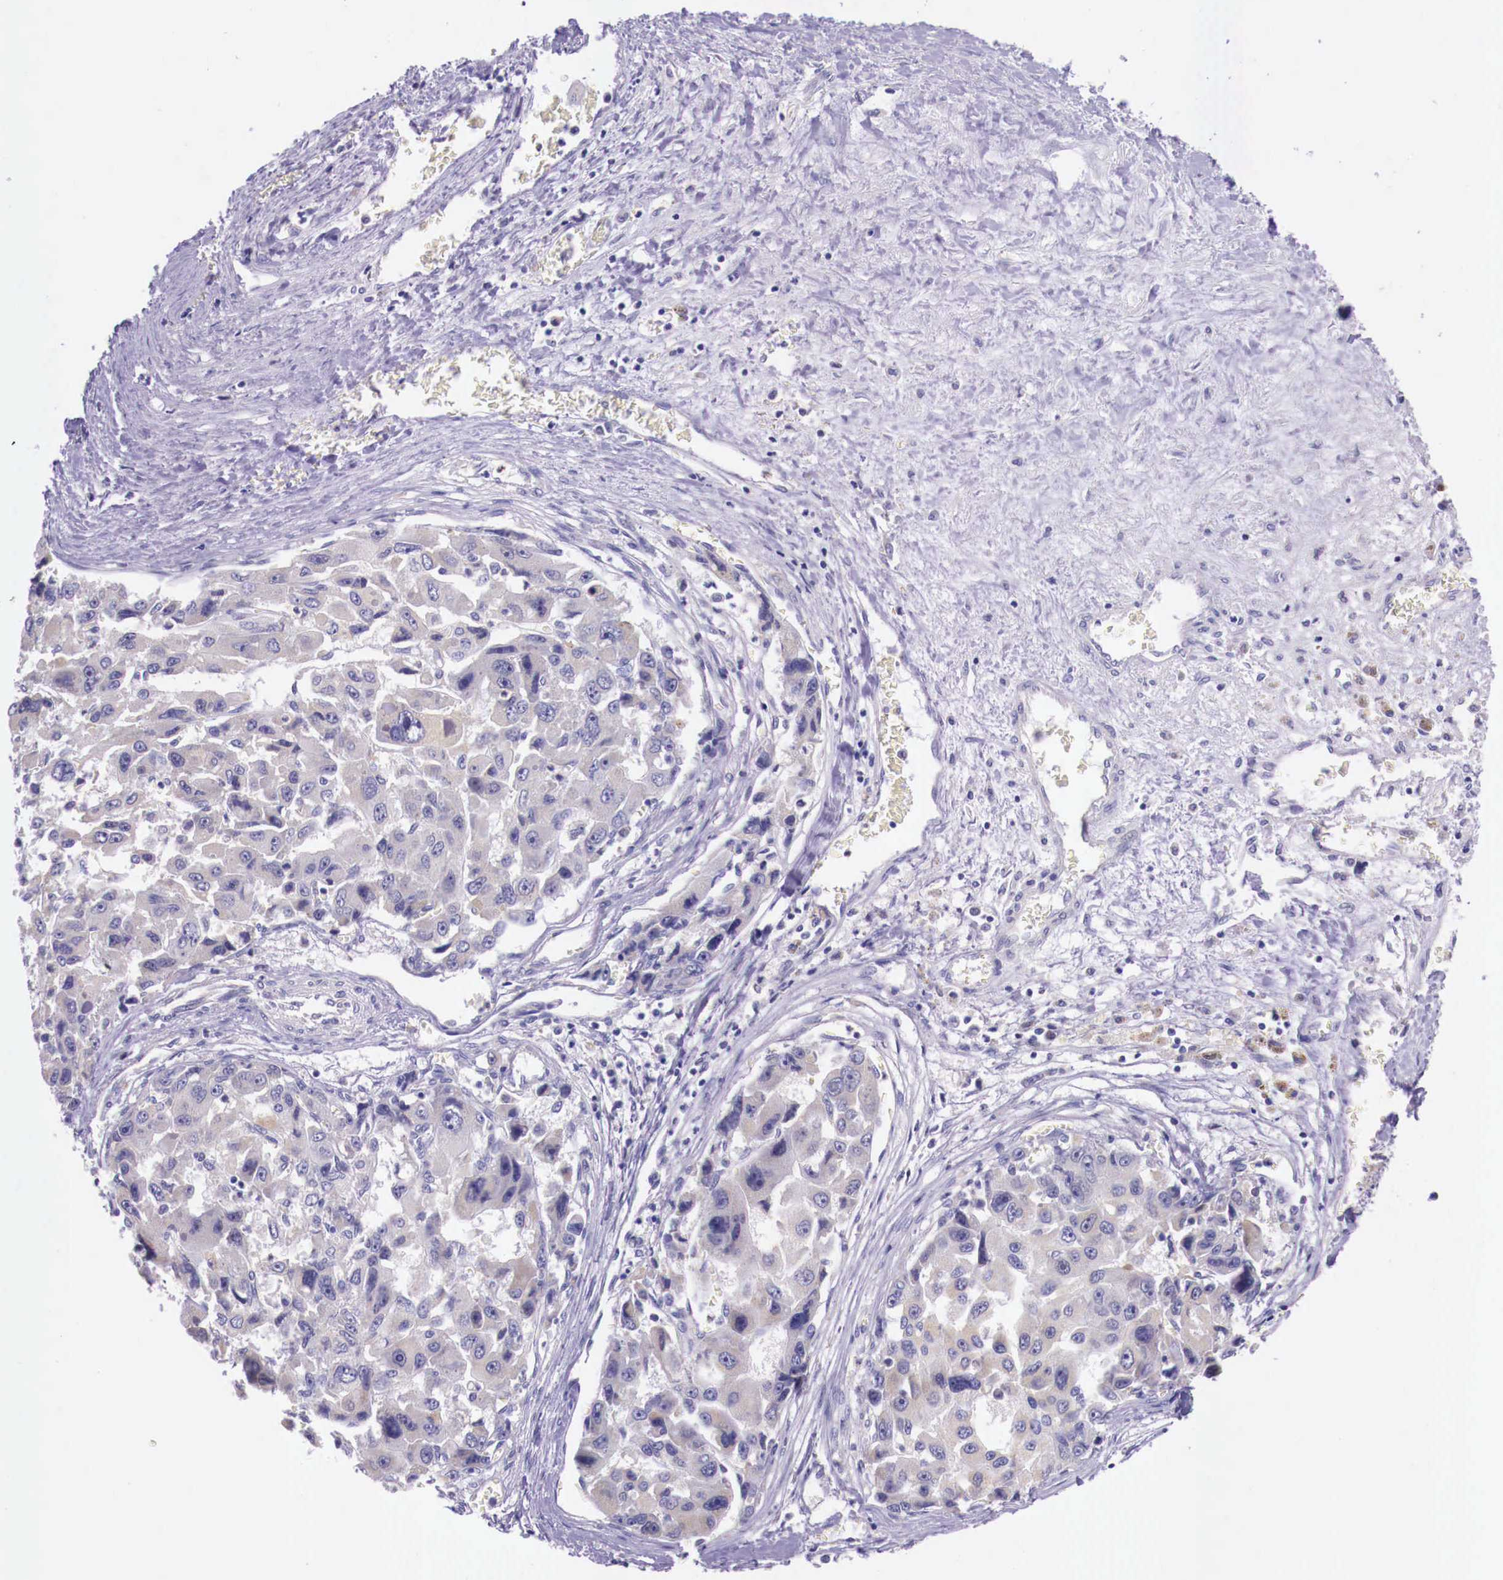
{"staining": {"intensity": "weak", "quantity": "<25%", "location": "cytoplasmic/membranous"}, "tissue": "liver cancer", "cell_type": "Tumor cells", "image_type": "cancer", "snomed": [{"axis": "morphology", "description": "Carcinoma, Hepatocellular, NOS"}, {"axis": "topography", "description": "Liver"}], "caption": "An immunohistochemistry histopathology image of liver hepatocellular carcinoma is shown. There is no staining in tumor cells of liver hepatocellular carcinoma.", "gene": "GRIPAP1", "patient": {"sex": "male", "age": 64}}